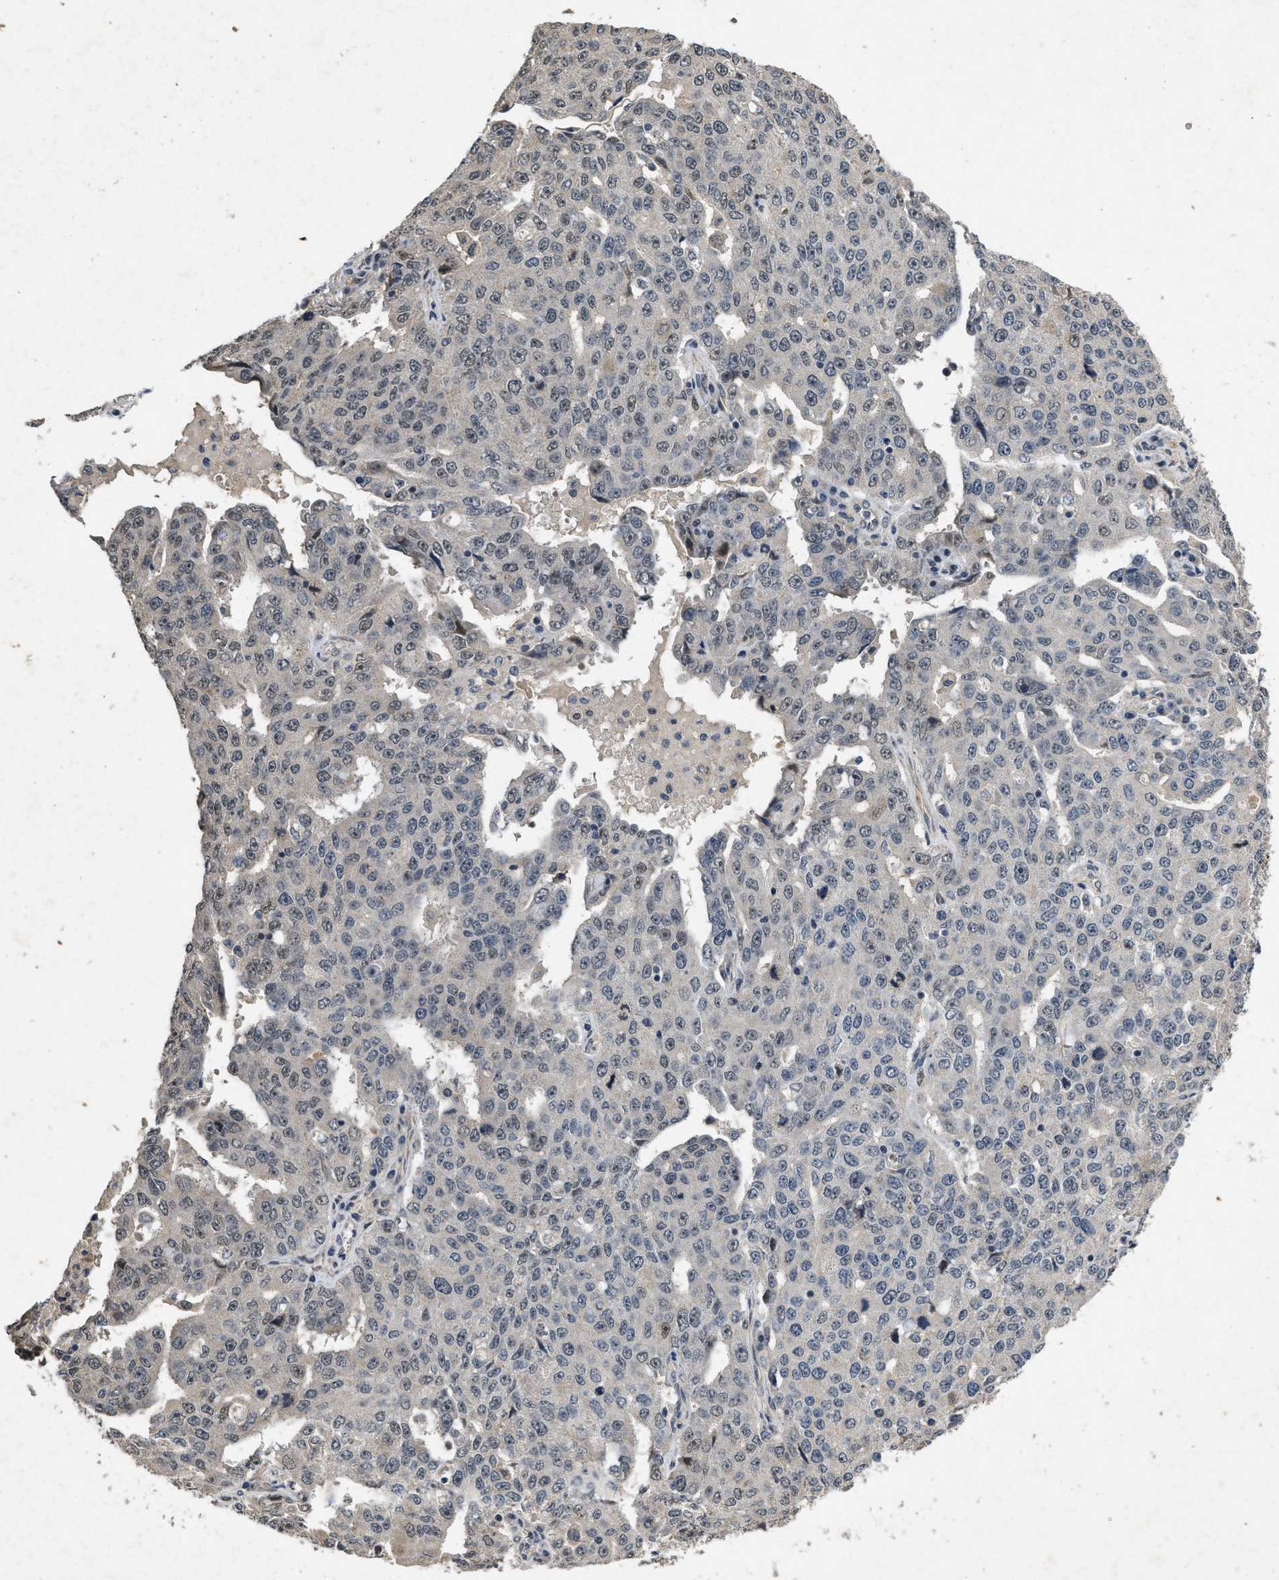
{"staining": {"intensity": "negative", "quantity": "none", "location": "none"}, "tissue": "ovarian cancer", "cell_type": "Tumor cells", "image_type": "cancer", "snomed": [{"axis": "morphology", "description": "Carcinoma, endometroid"}, {"axis": "topography", "description": "Ovary"}], "caption": "IHC of ovarian cancer demonstrates no expression in tumor cells.", "gene": "PAPOLG", "patient": {"sex": "female", "age": 62}}